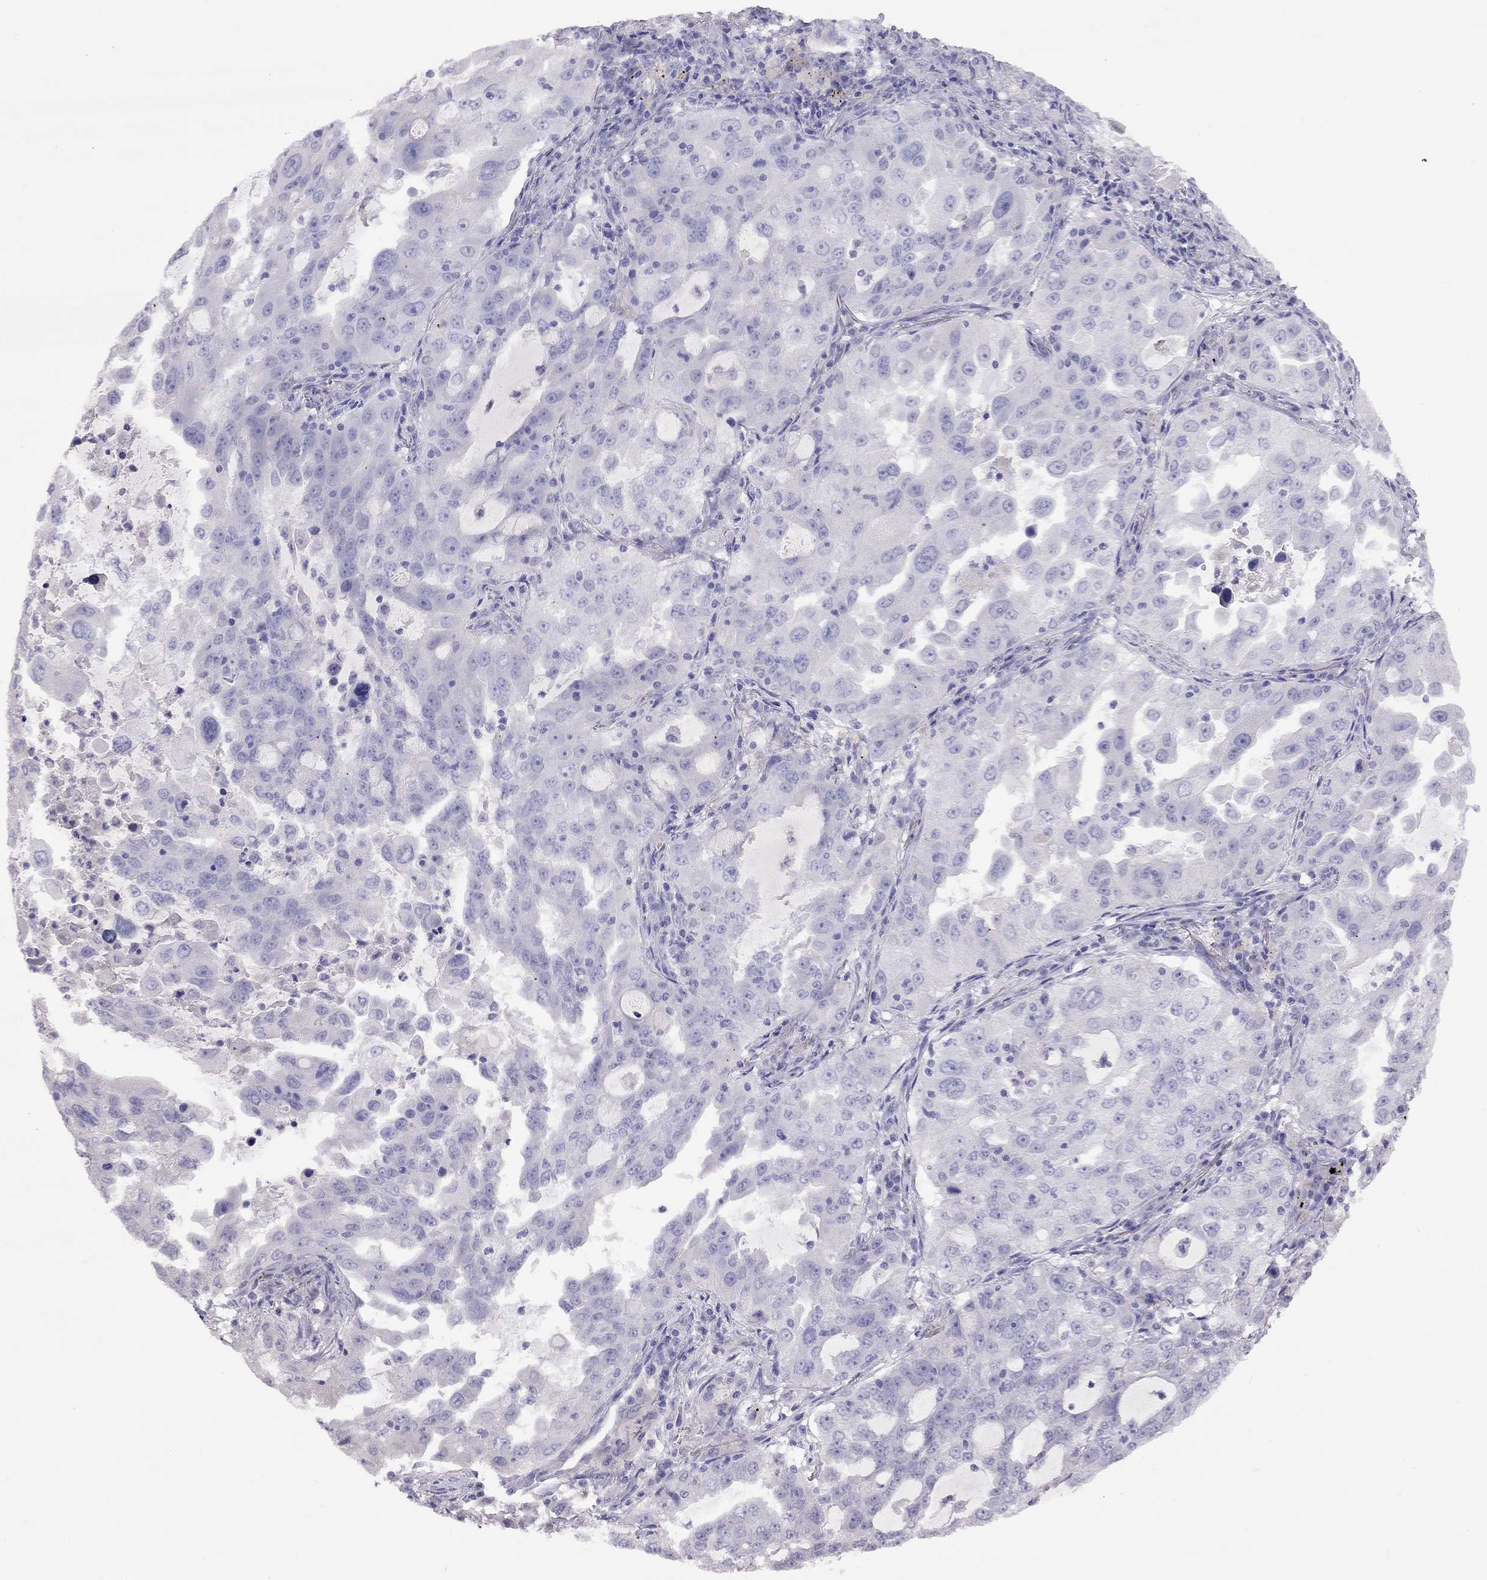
{"staining": {"intensity": "negative", "quantity": "none", "location": "none"}, "tissue": "lung cancer", "cell_type": "Tumor cells", "image_type": "cancer", "snomed": [{"axis": "morphology", "description": "Adenocarcinoma, NOS"}, {"axis": "topography", "description": "Lung"}], "caption": "DAB (3,3'-diaminobenzidine) immunohistochemical staining of lung adenocarcinoma reveals no significant expression in tumor cells.", "gene": "CPNE4", "patient": {"sex": "female", "age": 61}}